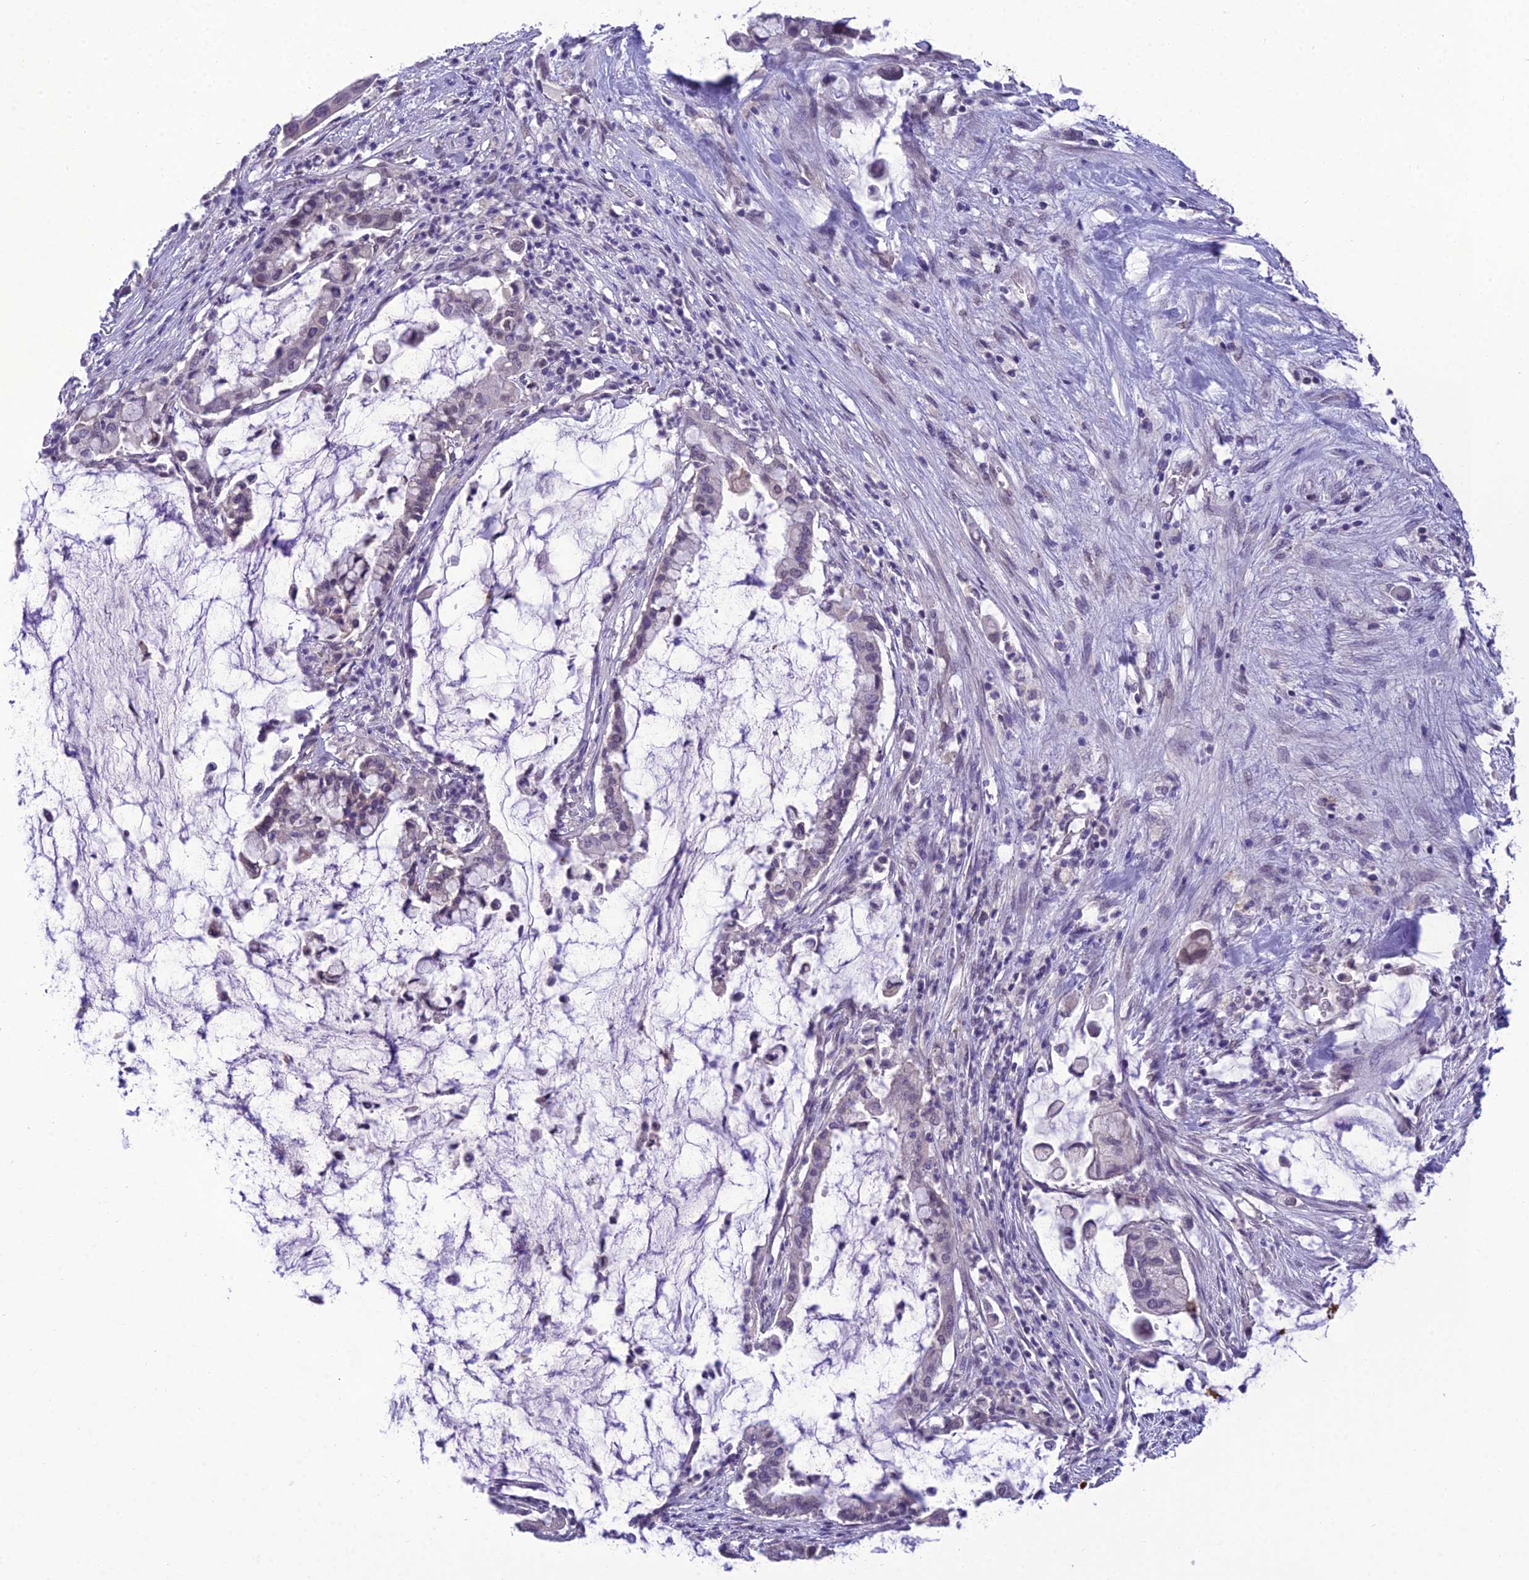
{"staining": {"intensity": "weak", "quantity": "<25%", "location": "cytoplasmic/membranous"}, "tissue": "pancreatic cancer", "cell_type": "Tumor cells", "image_type": "cancer", "snomed": [{"axis": "morphology", "description": "Adenocarcinoma, NOS"}, {"axis": "topography", "description": "Pancreas"}], "caption": "Human pancreatic cancer stained for a protein using IHC shows no expression in tumor cells.", "gene": "SH3RF3", "patient": {"sex": "male", "age": 41}}